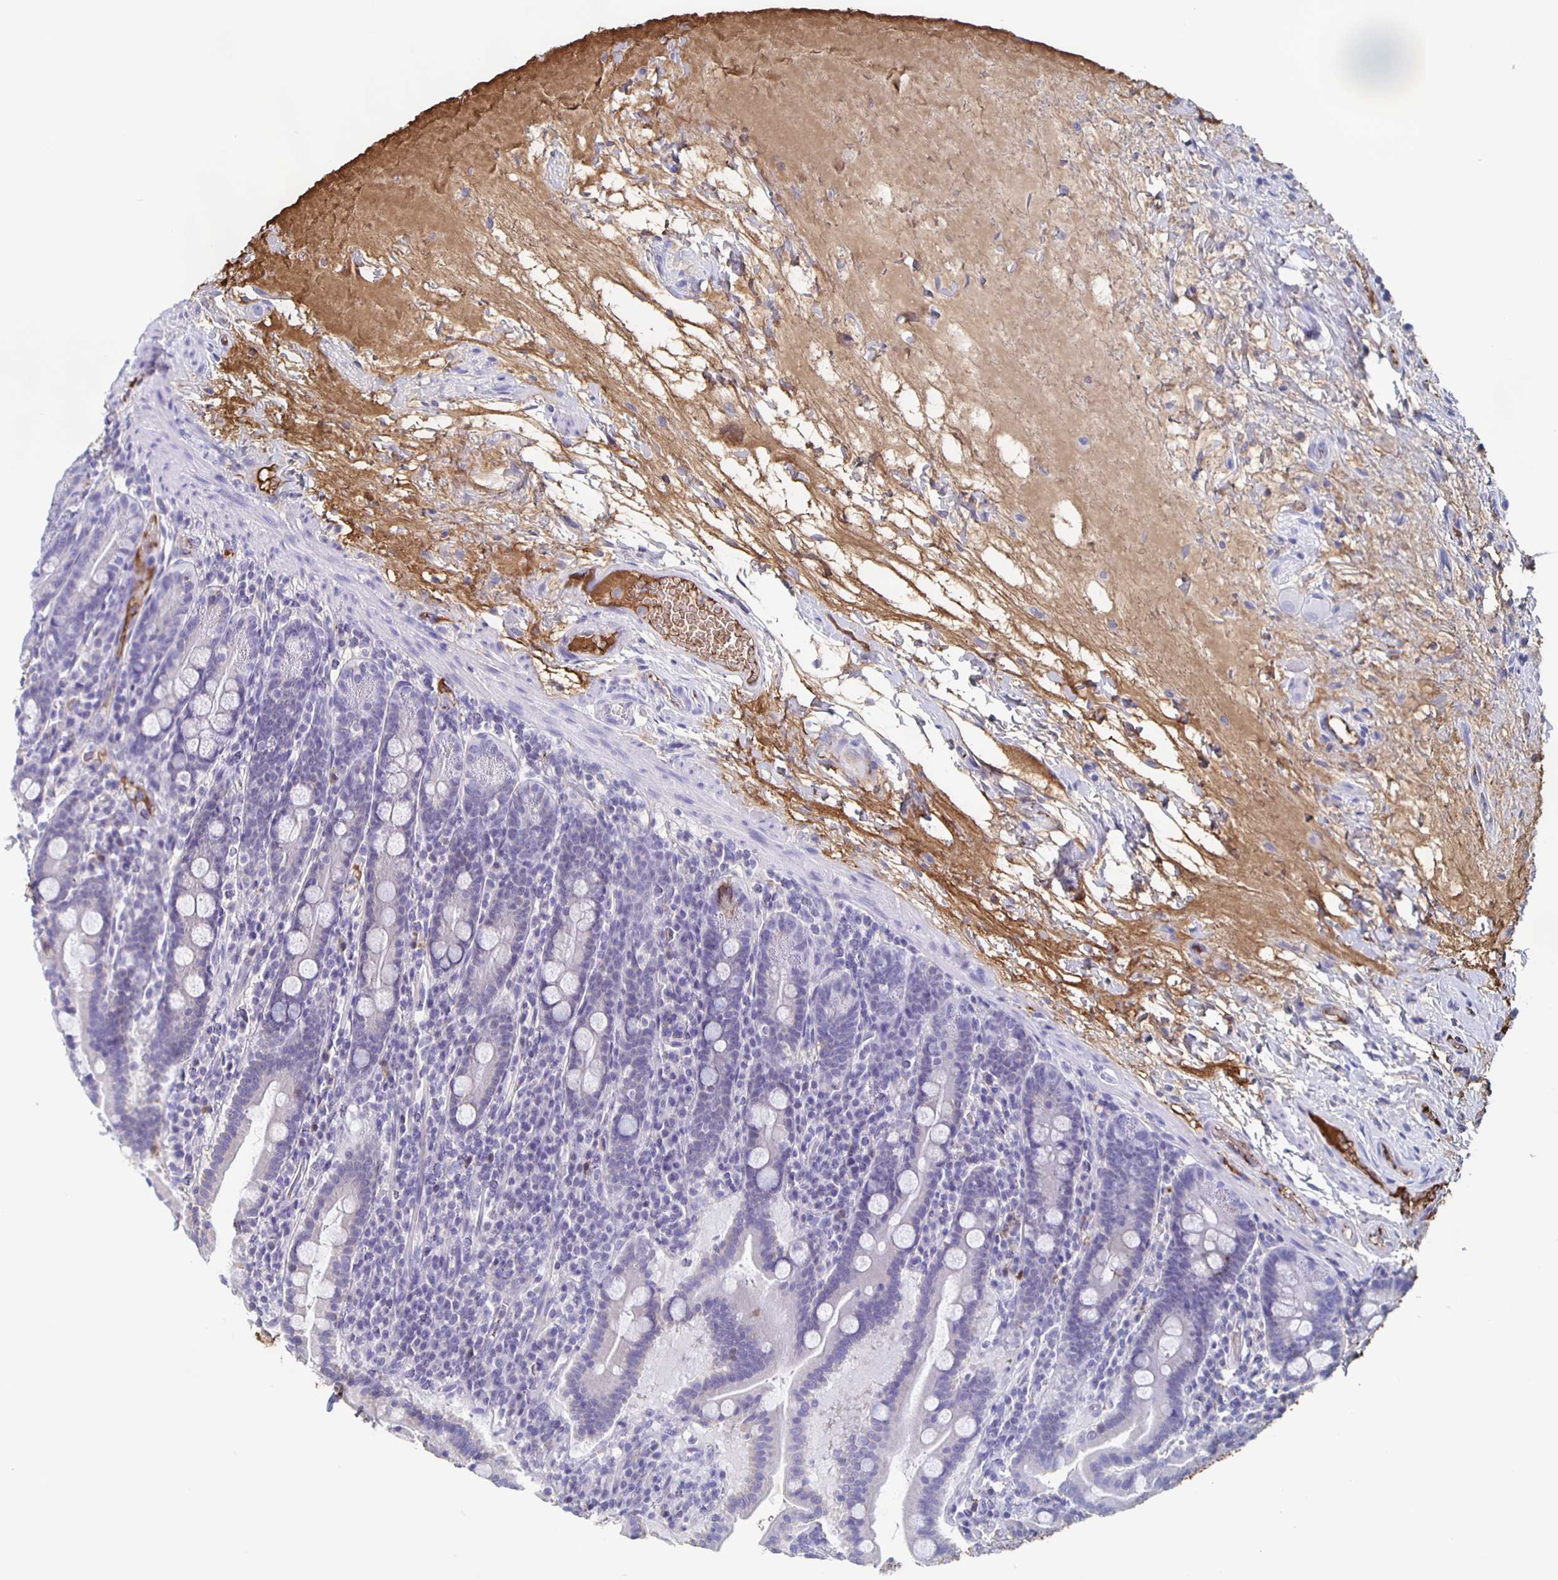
{"staining": {"intensity": "negative", "quantity": "none", "location": "none"}, "tissue": "small intestine", "cell_type": "Glandular cells", "image_type": "normal", "snomed": [{"axis": "morphology", "description": "Normal tissue, NOS"}, {"axis": "topography", "description": "Small intestine"}], "caption": "This is a histopathology image of immunohistochemistry staining of normal small intestine, which shows no positivity in glandular cells.", "gene": "FGA", "patient": {"sex": "male", "age": 26}}